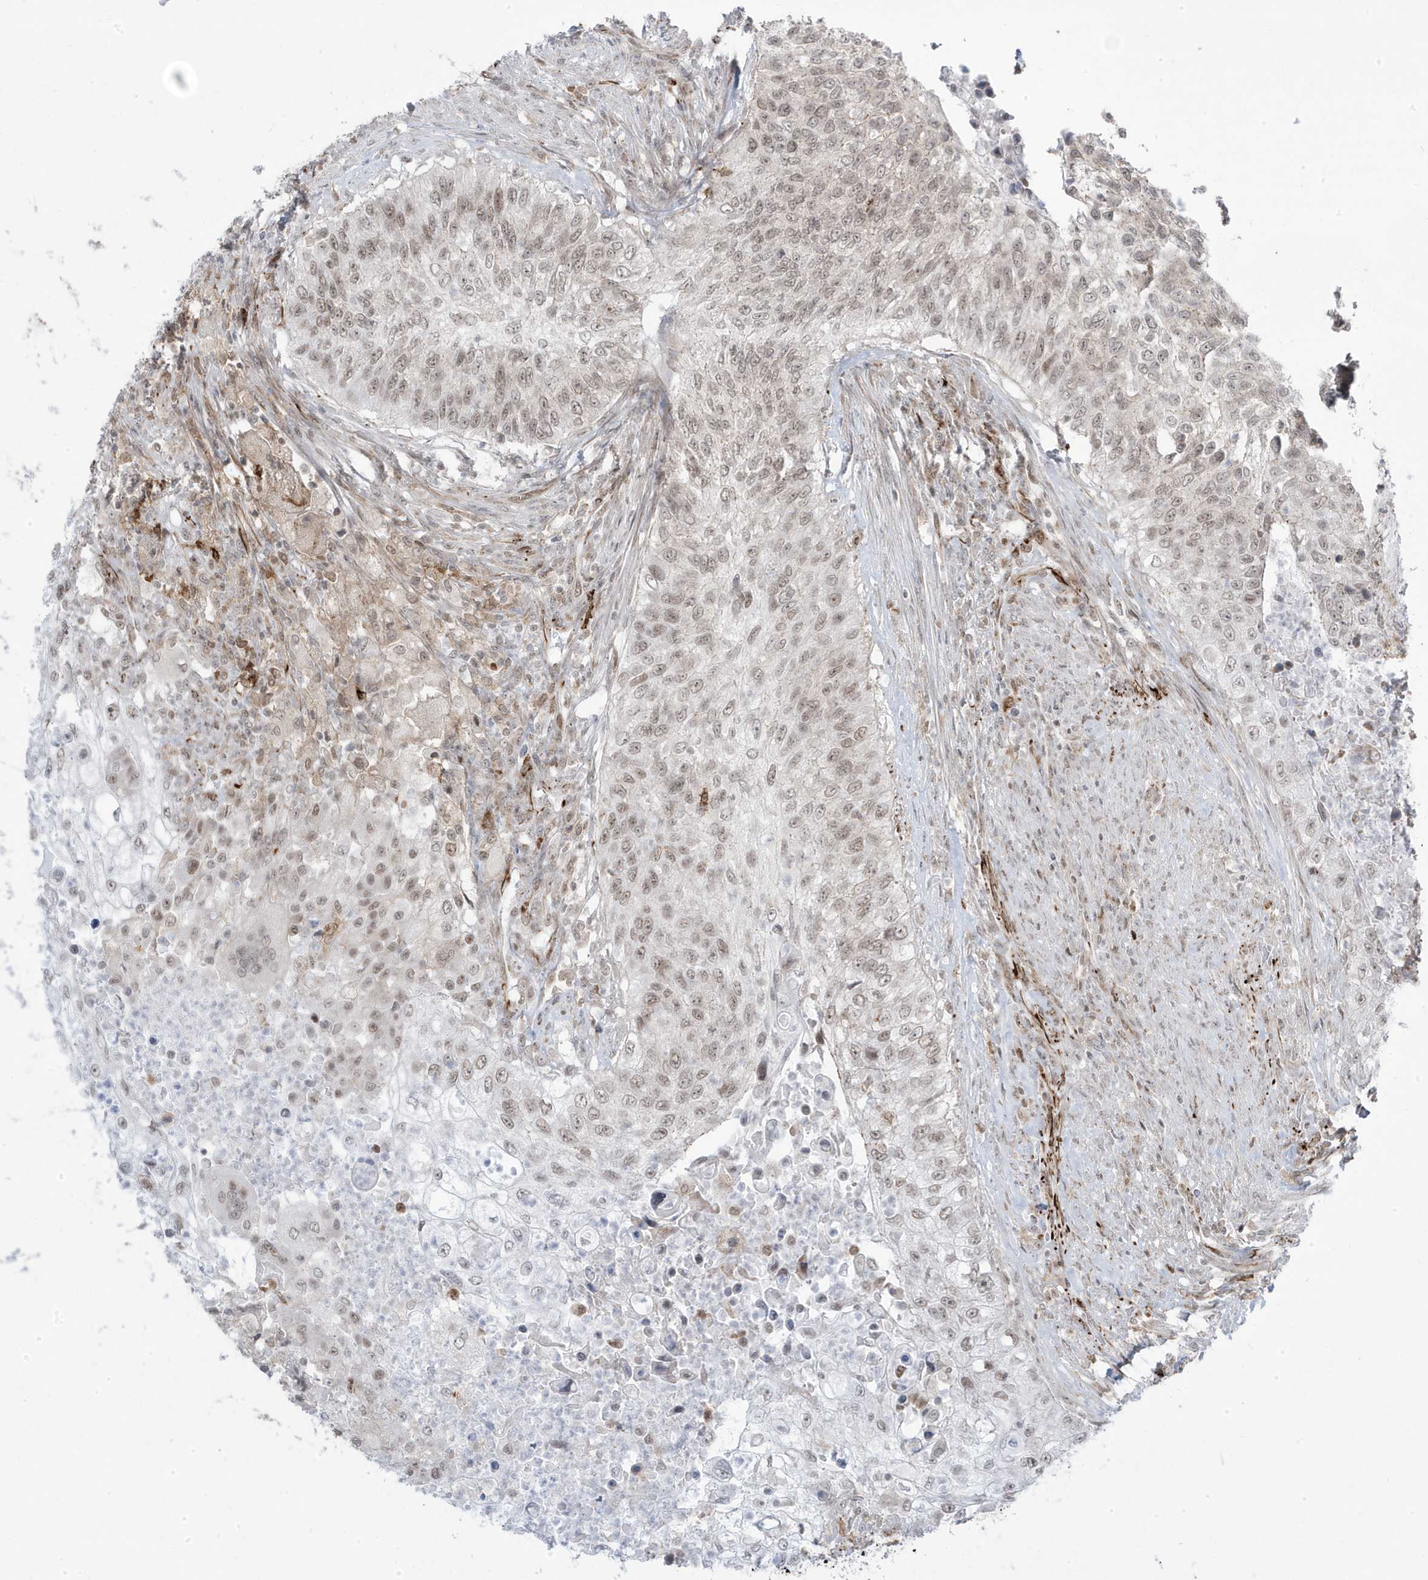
{"staining": {"intensity": "moderate", "quantity": ">75%", "location": "nuclear"}, "tissue": "urothelial cancer", "cell_type": "Tumor cells", "image_type": "cancer", "snomed": [{"axis": "morphology", "description": "Urothelial carcinoma, High grade"}, {"axis": "topography", "description": "Urinary bladder"}], "caption": "Urothelial carcinoma (high-grade) was stained to show a protein in brown. There is medium levels of moderate nuclear positivity in approximately >75% of tumor cells. Nuclei are stained in blue.", "gene": "ADAMTSL3", "patient": {"sex": "female", "age": 60}}